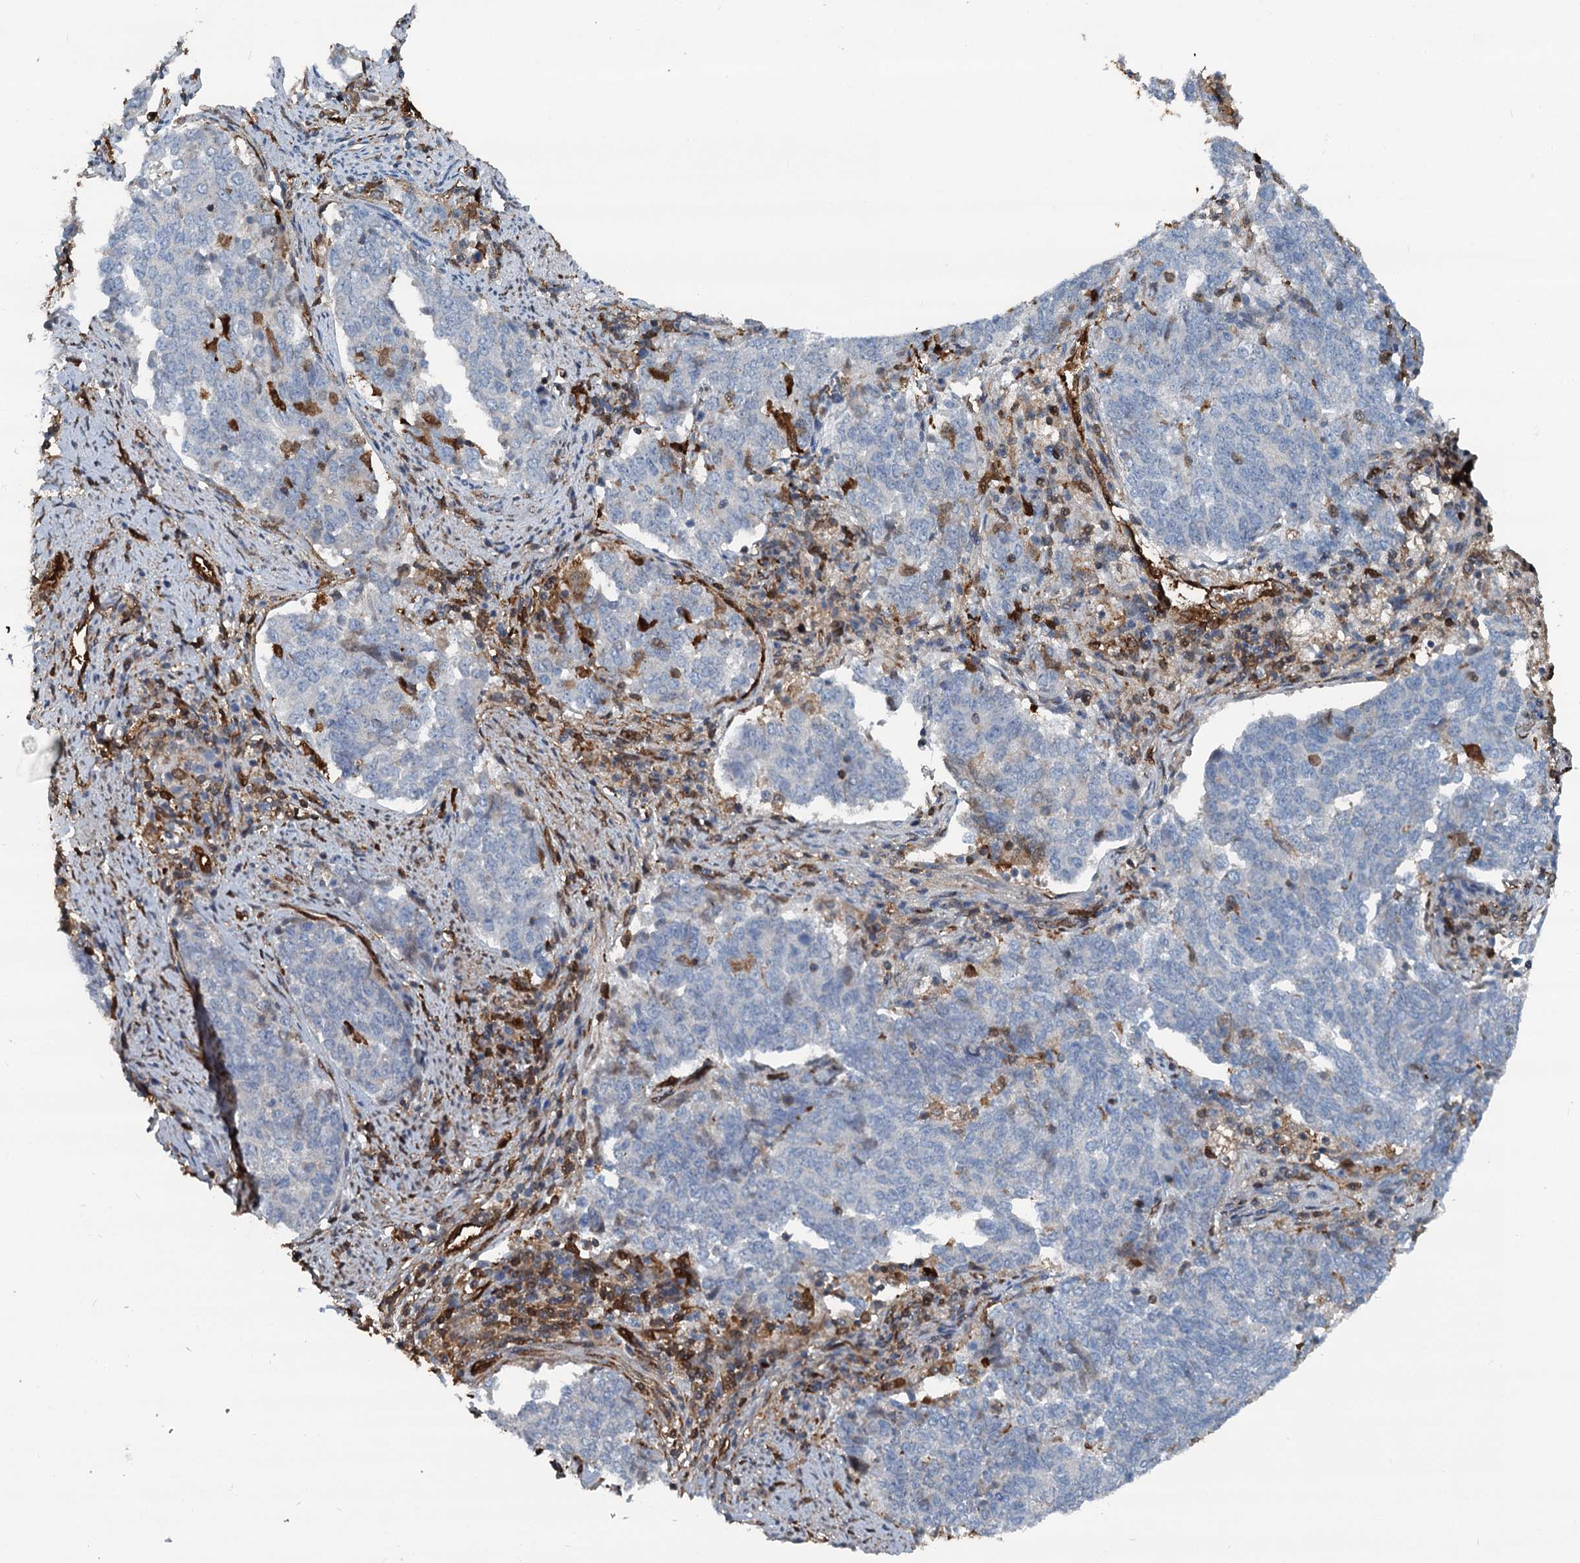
{"staining": {"intensity": "negative", "quantity": "none", "location": "none"}, "tissue": "endometrial cancer", "cell_type": "Tumor cells", "image_type": "cancer", "snomed": [{"axis": "morphology", "description": "Adenocarcinoma, NOS"}, {"axis": "topography", "description": "Endometrium"}], "caption": "Image shows no significant protein staining in tumor cells of endometrial adenocarcinoma.", "gene": "S100A6", "patient": {"sex": "female", "age": 80}}